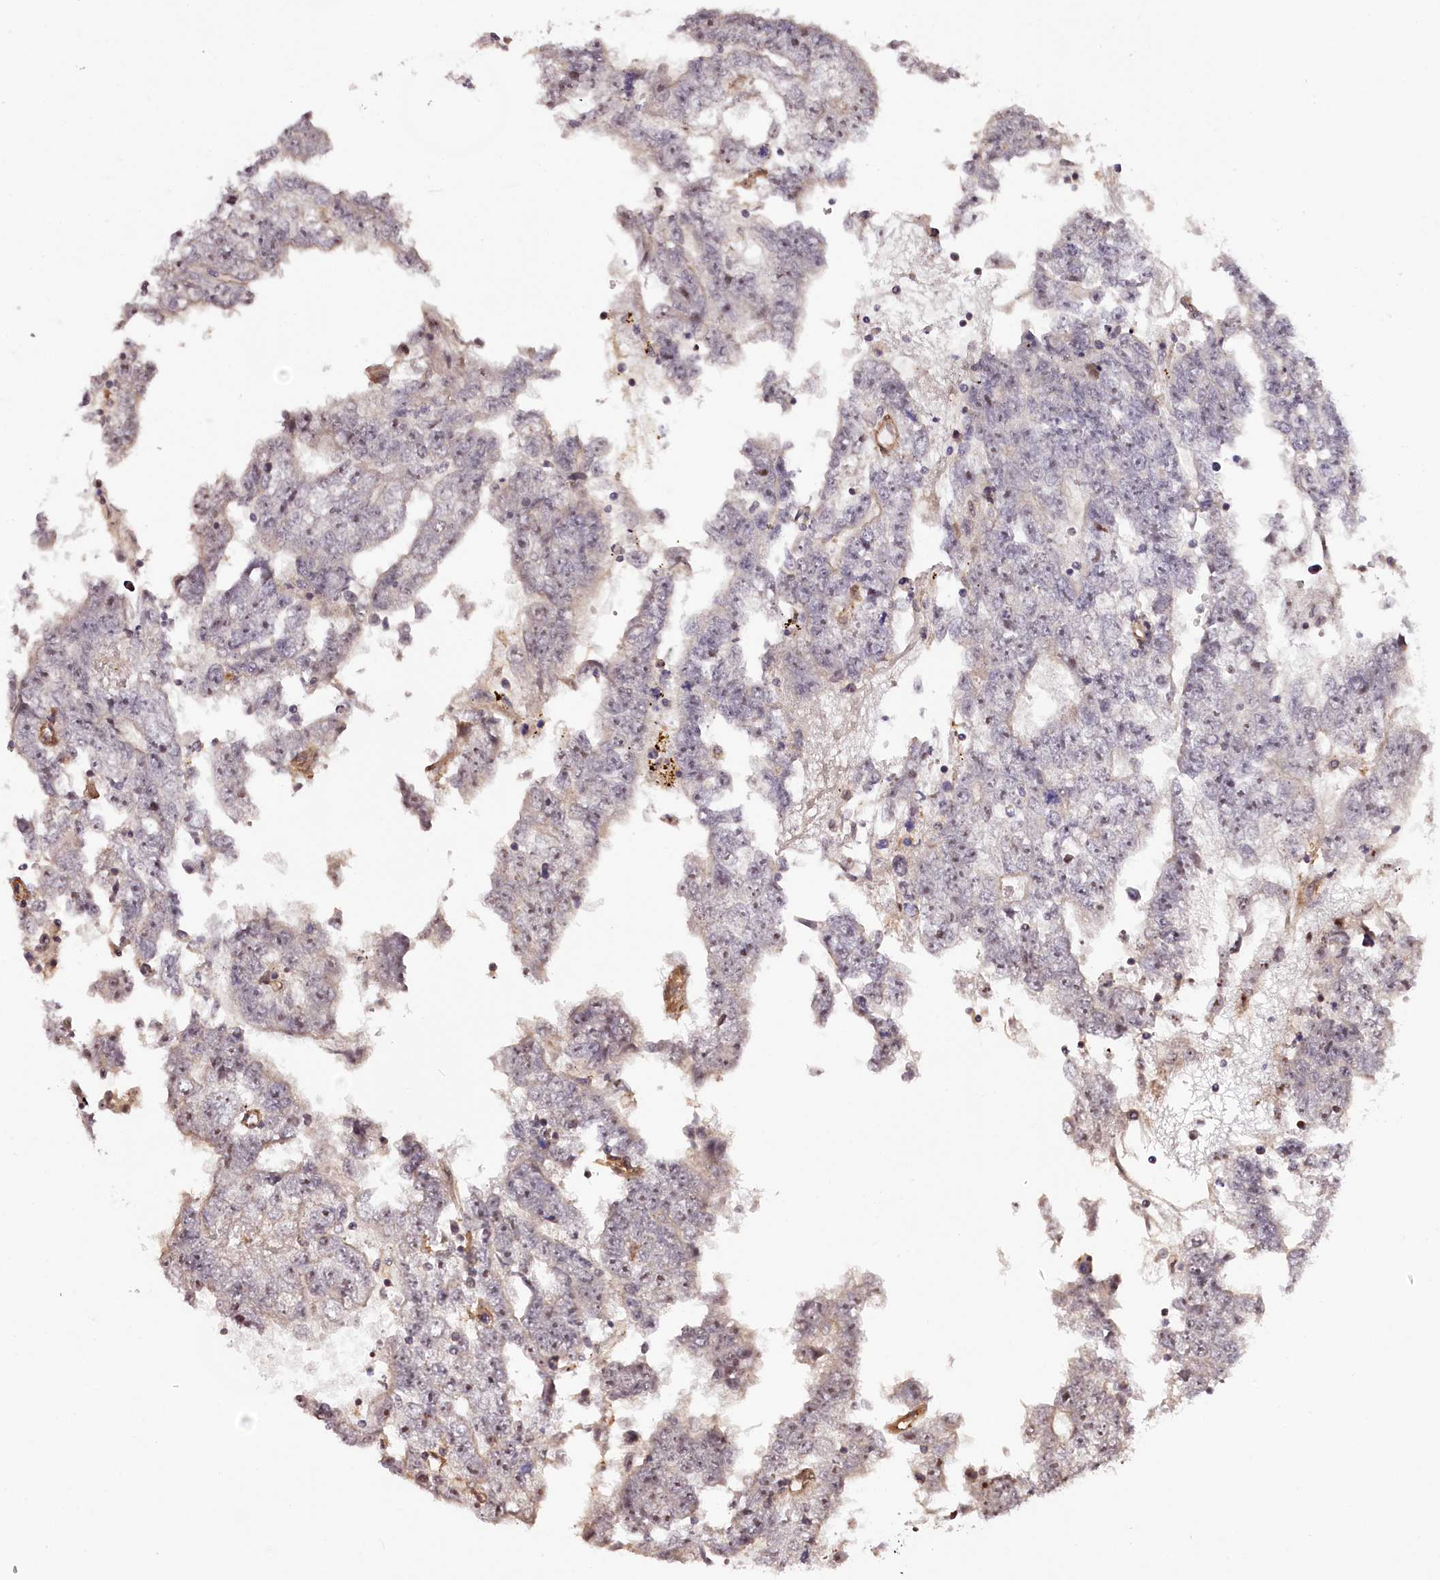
{"staining": {"intensity": "weak", "quantity": "<25%", "location": "cytoplasmic/membranous,nuclear"}, "tissue": "testis cancer", "cell_type": "Tumor cells", "image_type": "cancer", "snomed": [{"axis": "morphology", "description": "Carcinoma, Embryonal, NOS"}, {"axis": "topography", "description": "Testis"}], "caption": "Immunohistochemistry photomicrograph of neoplastic tissue: human testis cancer stained with DAB (3,3'-diaminobenzidine) displays no significant protein positivity in tumor cells.", "gene": "TTC33", "patient": {"sex": "male", "age": 25}}